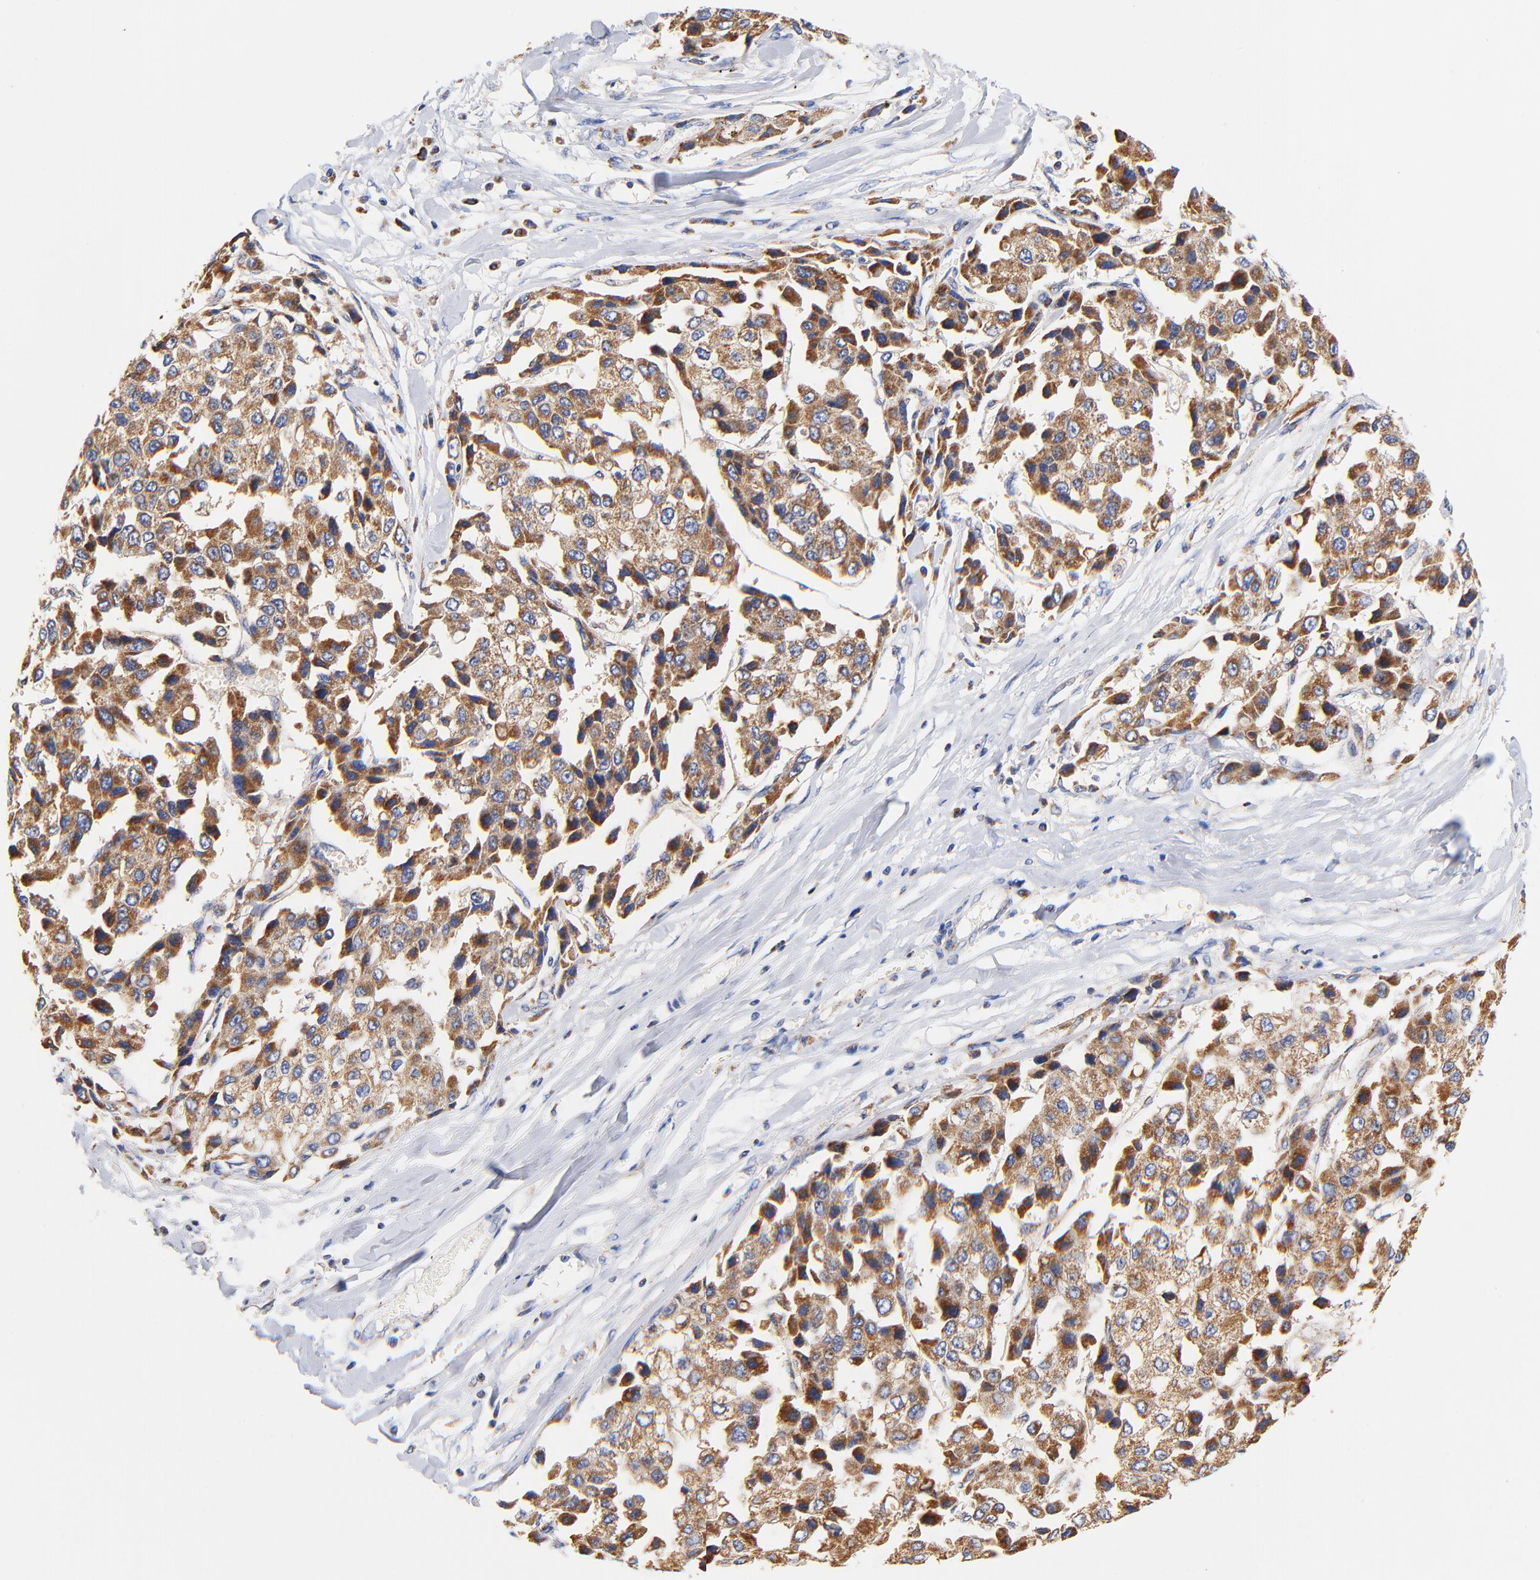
{"staining": {"intensity": "moderate", "quantity": ">75%", "location": "cytoplasmic/membranous"}, "tissue": "liver cancer", "cell_type": "Tumor cells", "image_type": "cancer", "snomed": [{"axis": "morphology", "description": "Carcinoma, Hepatocellular, NOS"}, {"axis": "topography", "description": "Liver"}], "caption": "About >75% of tumor cells in liver cancer (hepatocellular carcinoma) demonstrate moderate cytoplasmic/membranous protein positivity as visualized by brown immunohistochemical staining.", "gene": "ATP5F1D", "patient": {"sex": "female", "age": 66}}